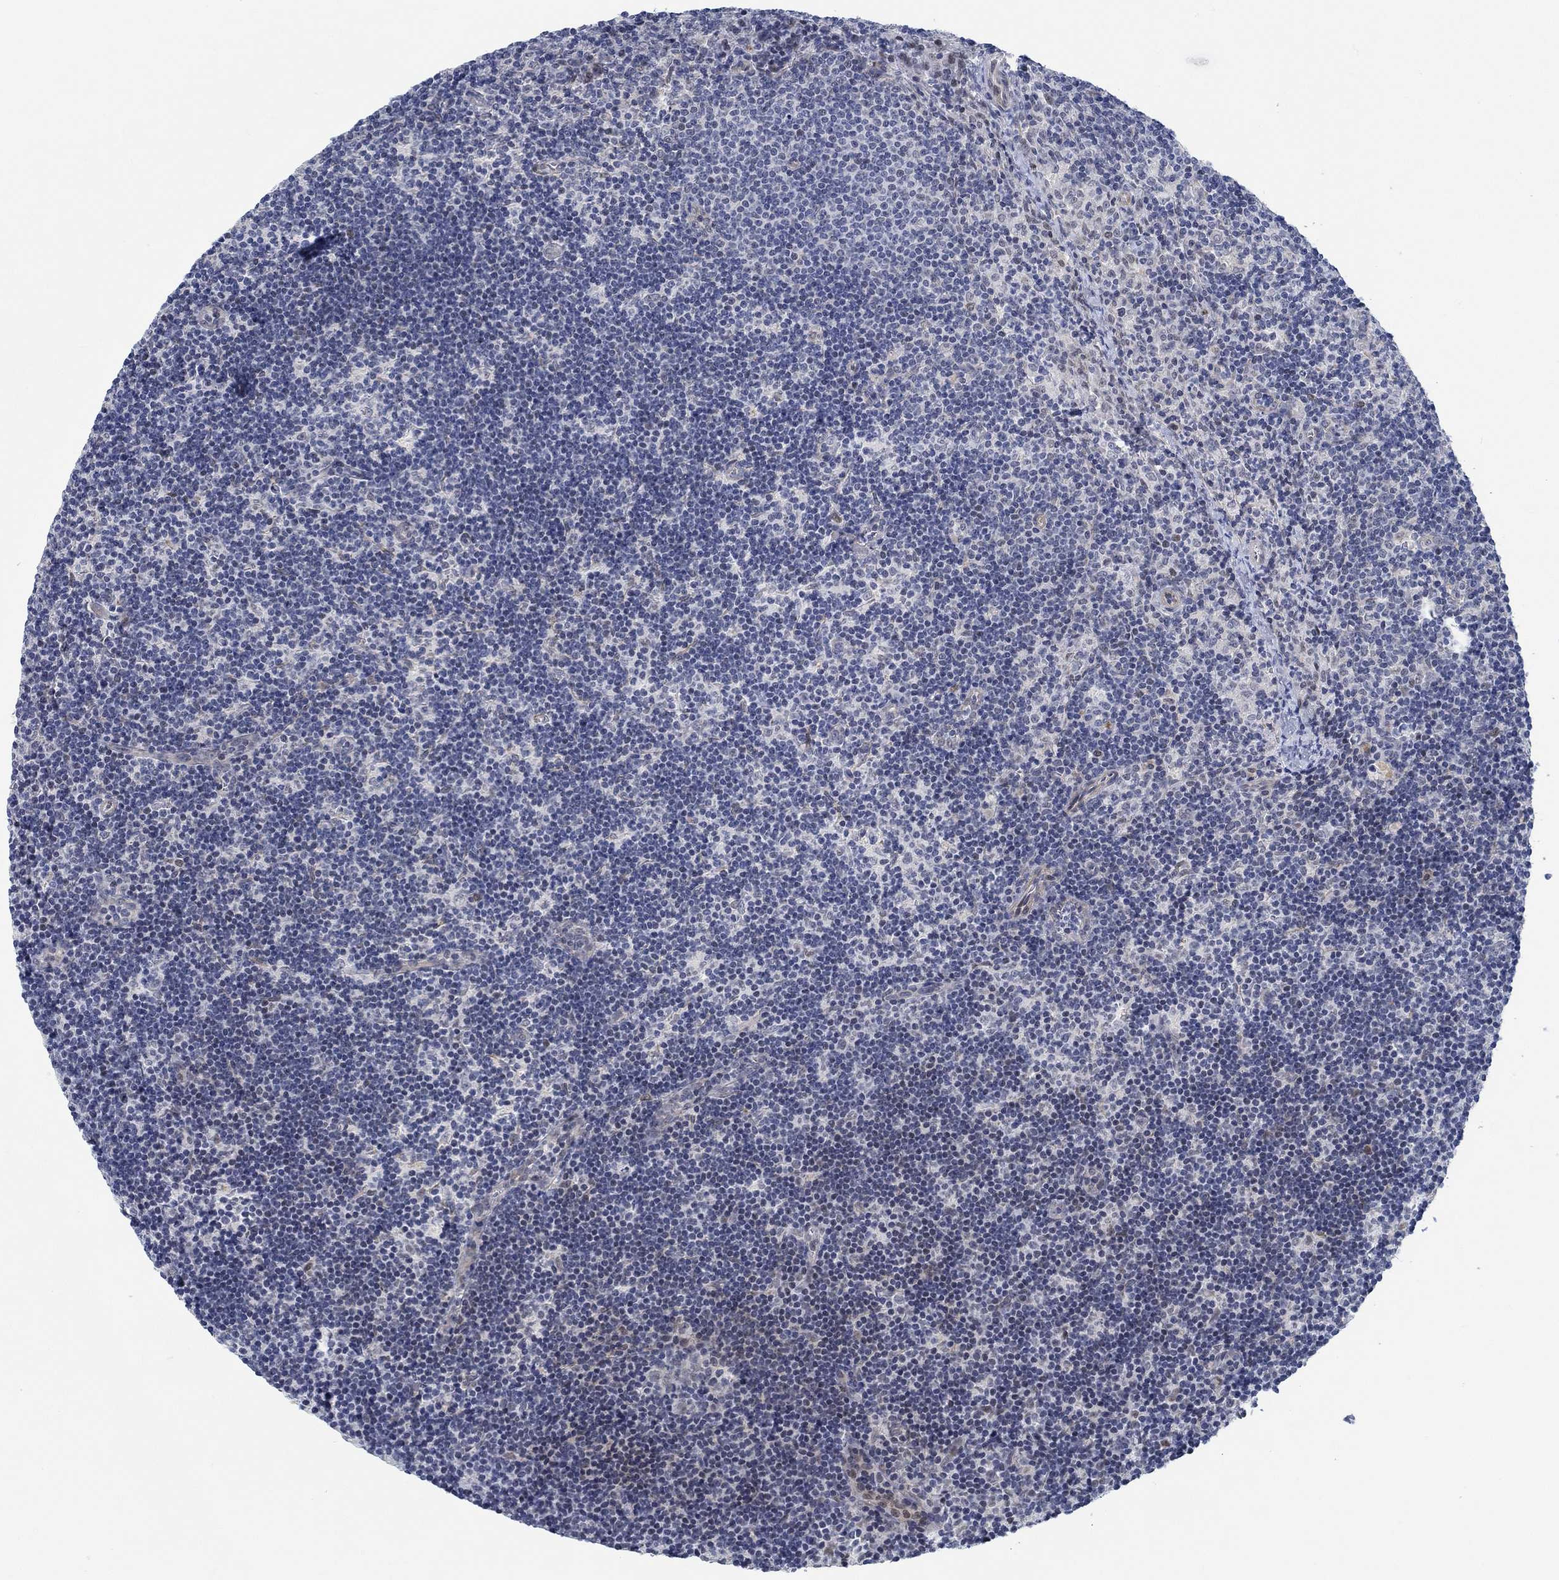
{"staining": {"intensity": "negative", "quantity": "none", "location": "none"}, "tissue": "lymph node", "cell_type": "Germinal center cells", "image_type": "normal", "snomed": [{"axis": "morphology", "description": "Normal tissue, NOS"}, {"axis": "topography", "description": "Lymph node"}], "caption": "An IHC histopathology image of benign lymph node is shown. There is no staining in germinal center cells of lymph node.", "gene": "KCNH8", "patient": {"sex": "female", "age": 34}}